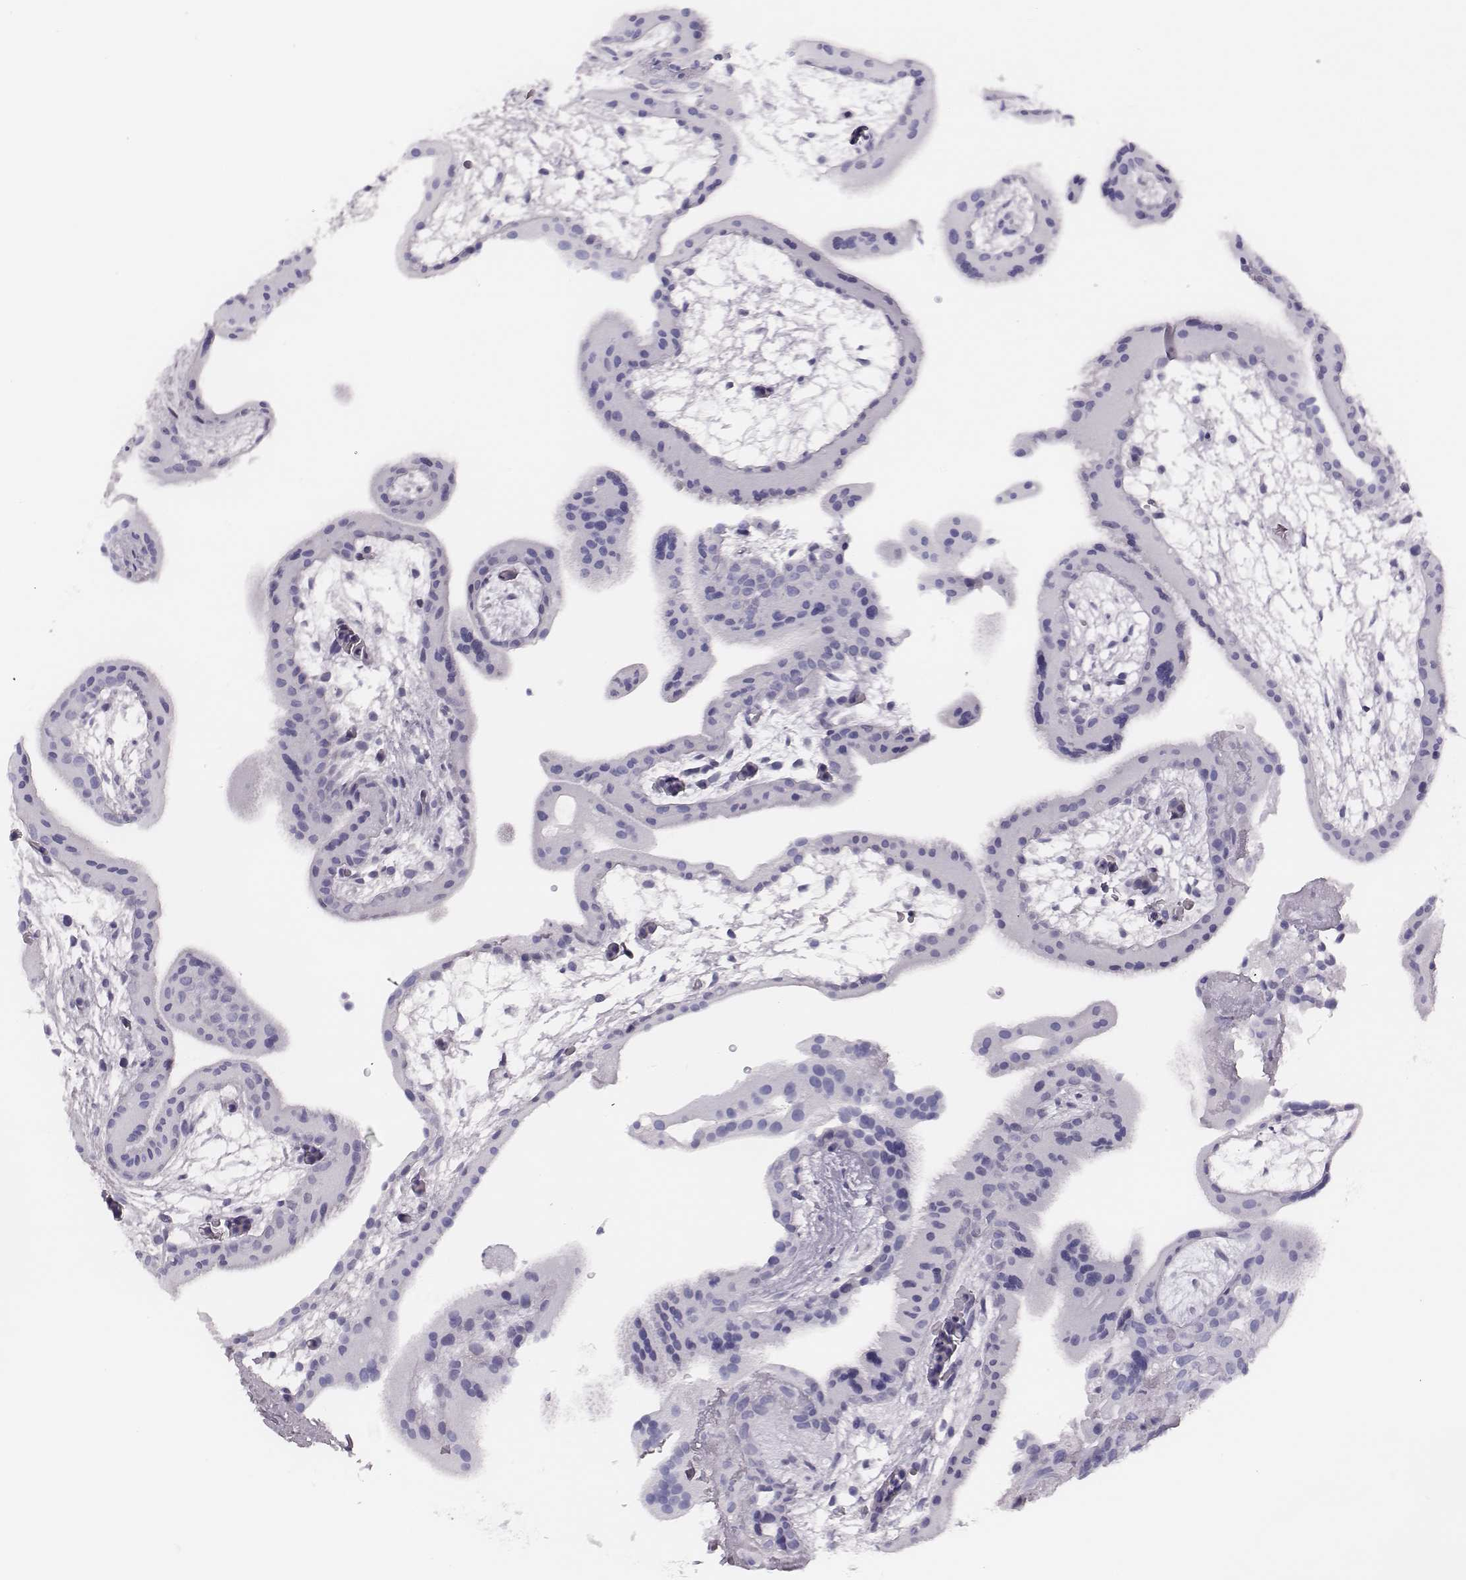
{"staining": {"intensity": "negative", "quantity": "none", "location": "none"}, "tissue": "placenta", "cell_type": "Decidual cells", "image_type": "normal", "snomed": [{"axis": "morphology", "description": "Normal tissue, NOS"}, {"axis": "topography", "description": "Placenta"}], "caption": "Immunohistochemistry image of unremarkable placenta: placenta stained with DAB (3,3'-diaminobenzidine) demonstrates no significant protein staining in decidual cells.", "gene": "H1", "patient": {"sex": "female", "age": 19}}